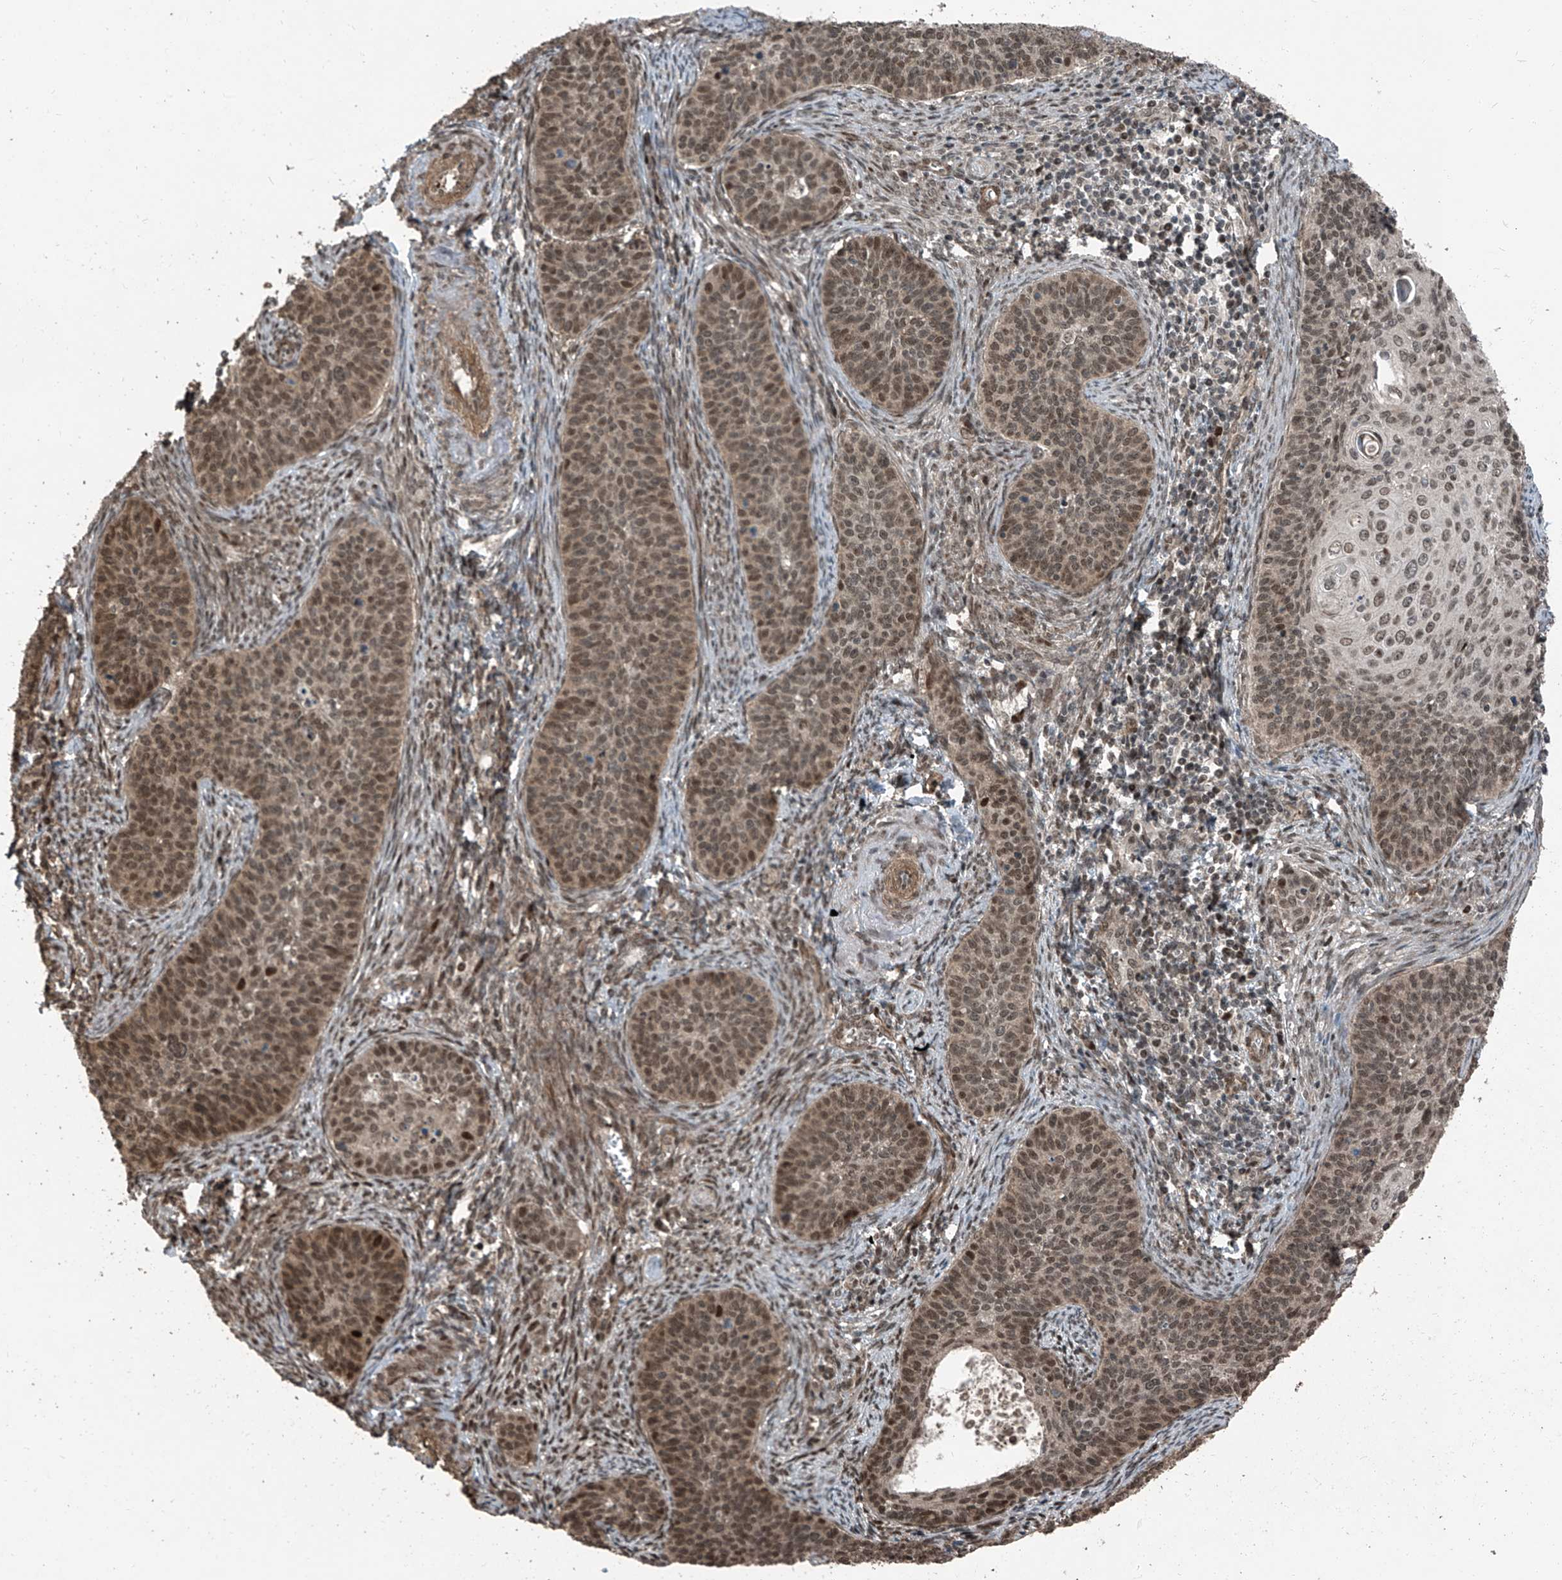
{"staining": {"intensity": "moderate", "quantity": ">75%", "location": "nuclear"}, "tissue": "cervical cancer", "cell_type": "Tumor cells", "image_type": "cancer", "snomed": [{"axis": "morphology", "description": "Squamous cell carcinoma, NOS"}, {"axis": "topography", "description": "Cervix"}], "caption": "This is an image of immunohistochemistry (IHC) staining of cervical squamous cell carcinoma, which shows moderate staining in the nuclear of tumor cells.", "gene": "ZNF570", "patient": {"sex": "female", "age": 33}}